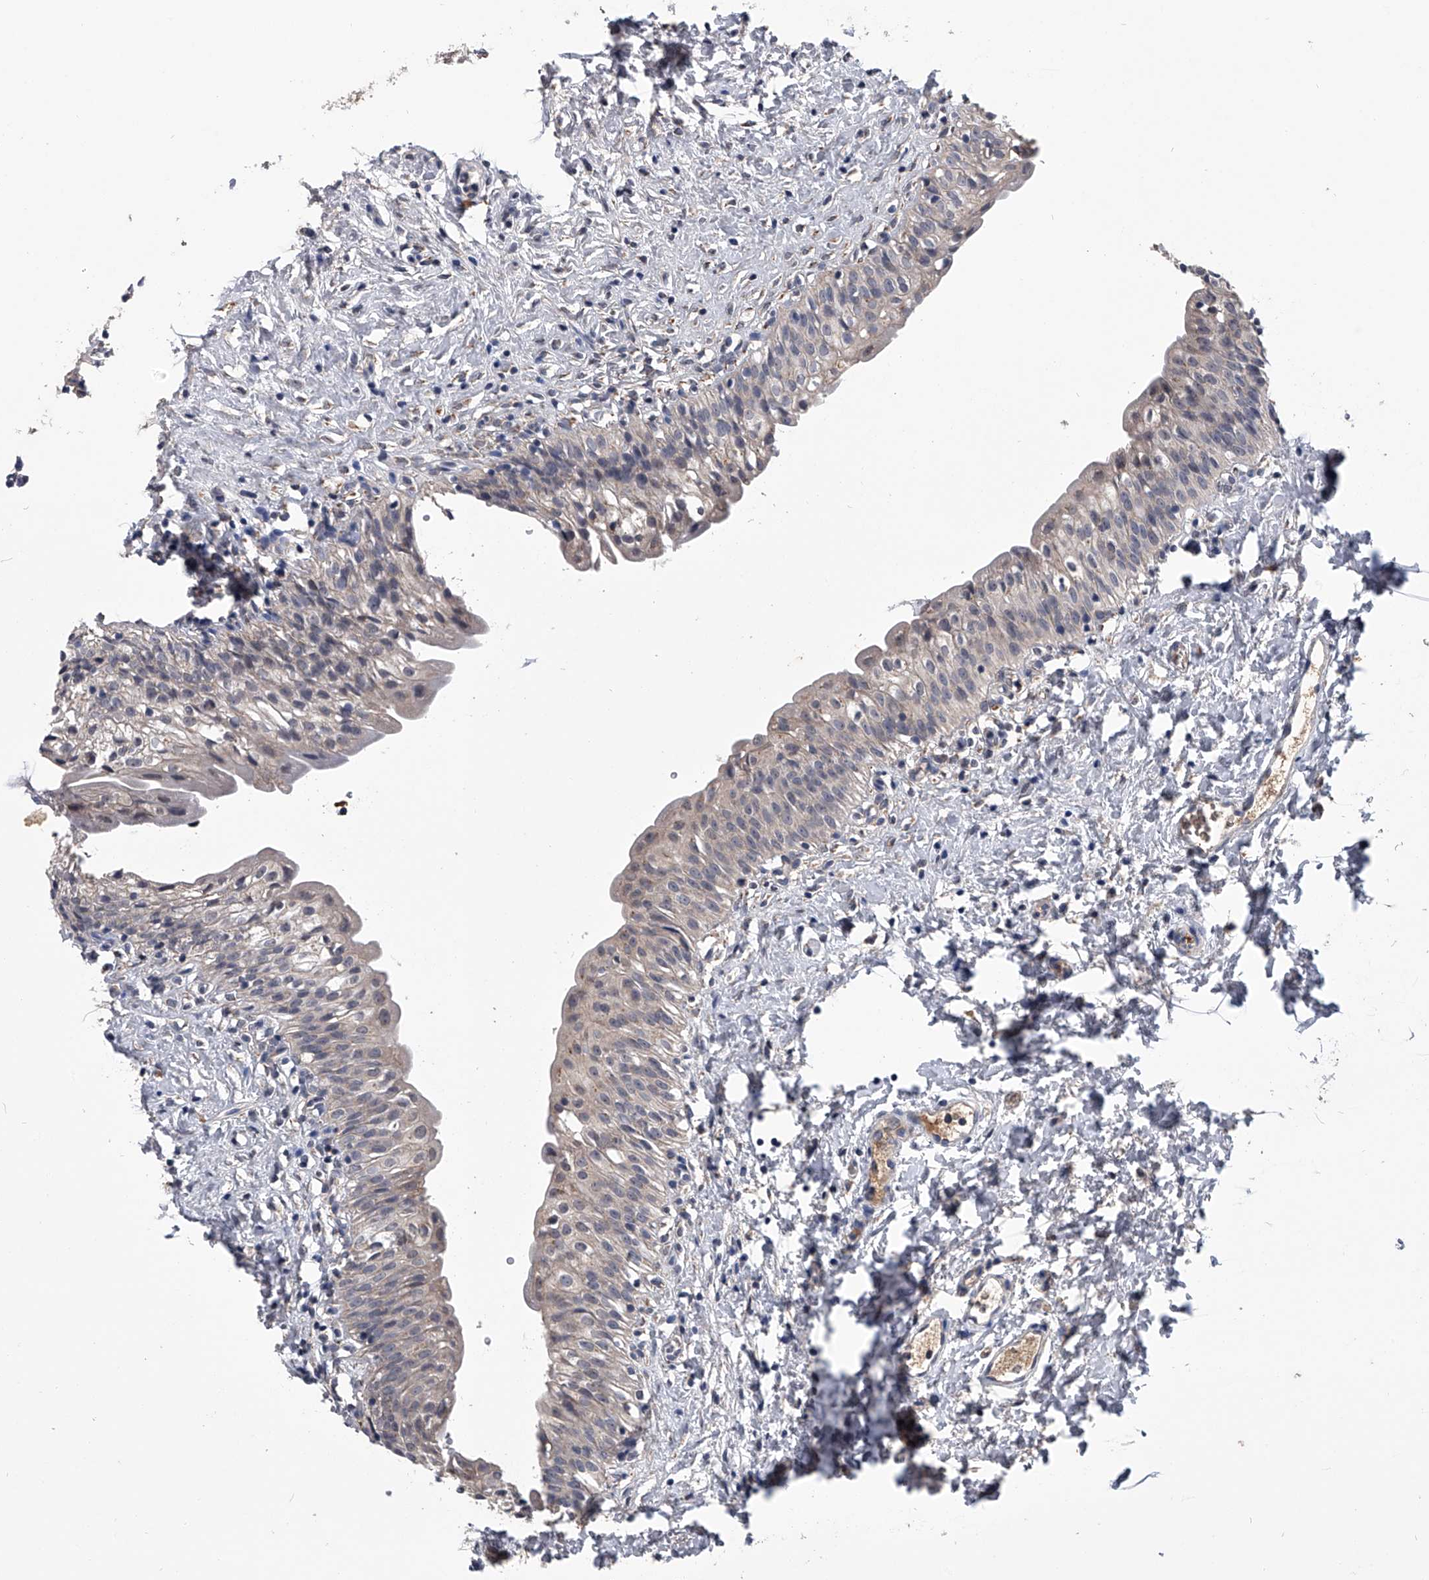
{"staining": {"intensity": "weak", "quantity": "<25%", "location": "cytoplasmic/membranous"}, "tissue": "urinary bladder", "cell_type": "Urothelial cells", "image_type": "normal", "snomed": [{"axis": "morphology", "description": "Normal tissue, NOS"}, {"axis": "topography", "description": "Urinary bladder"}], "caption": "IHC of normal urinary bladder reveals no positivity in urothelial cells.", "gene": "OAT", "patient": {"sex": "male", "age": 51}}